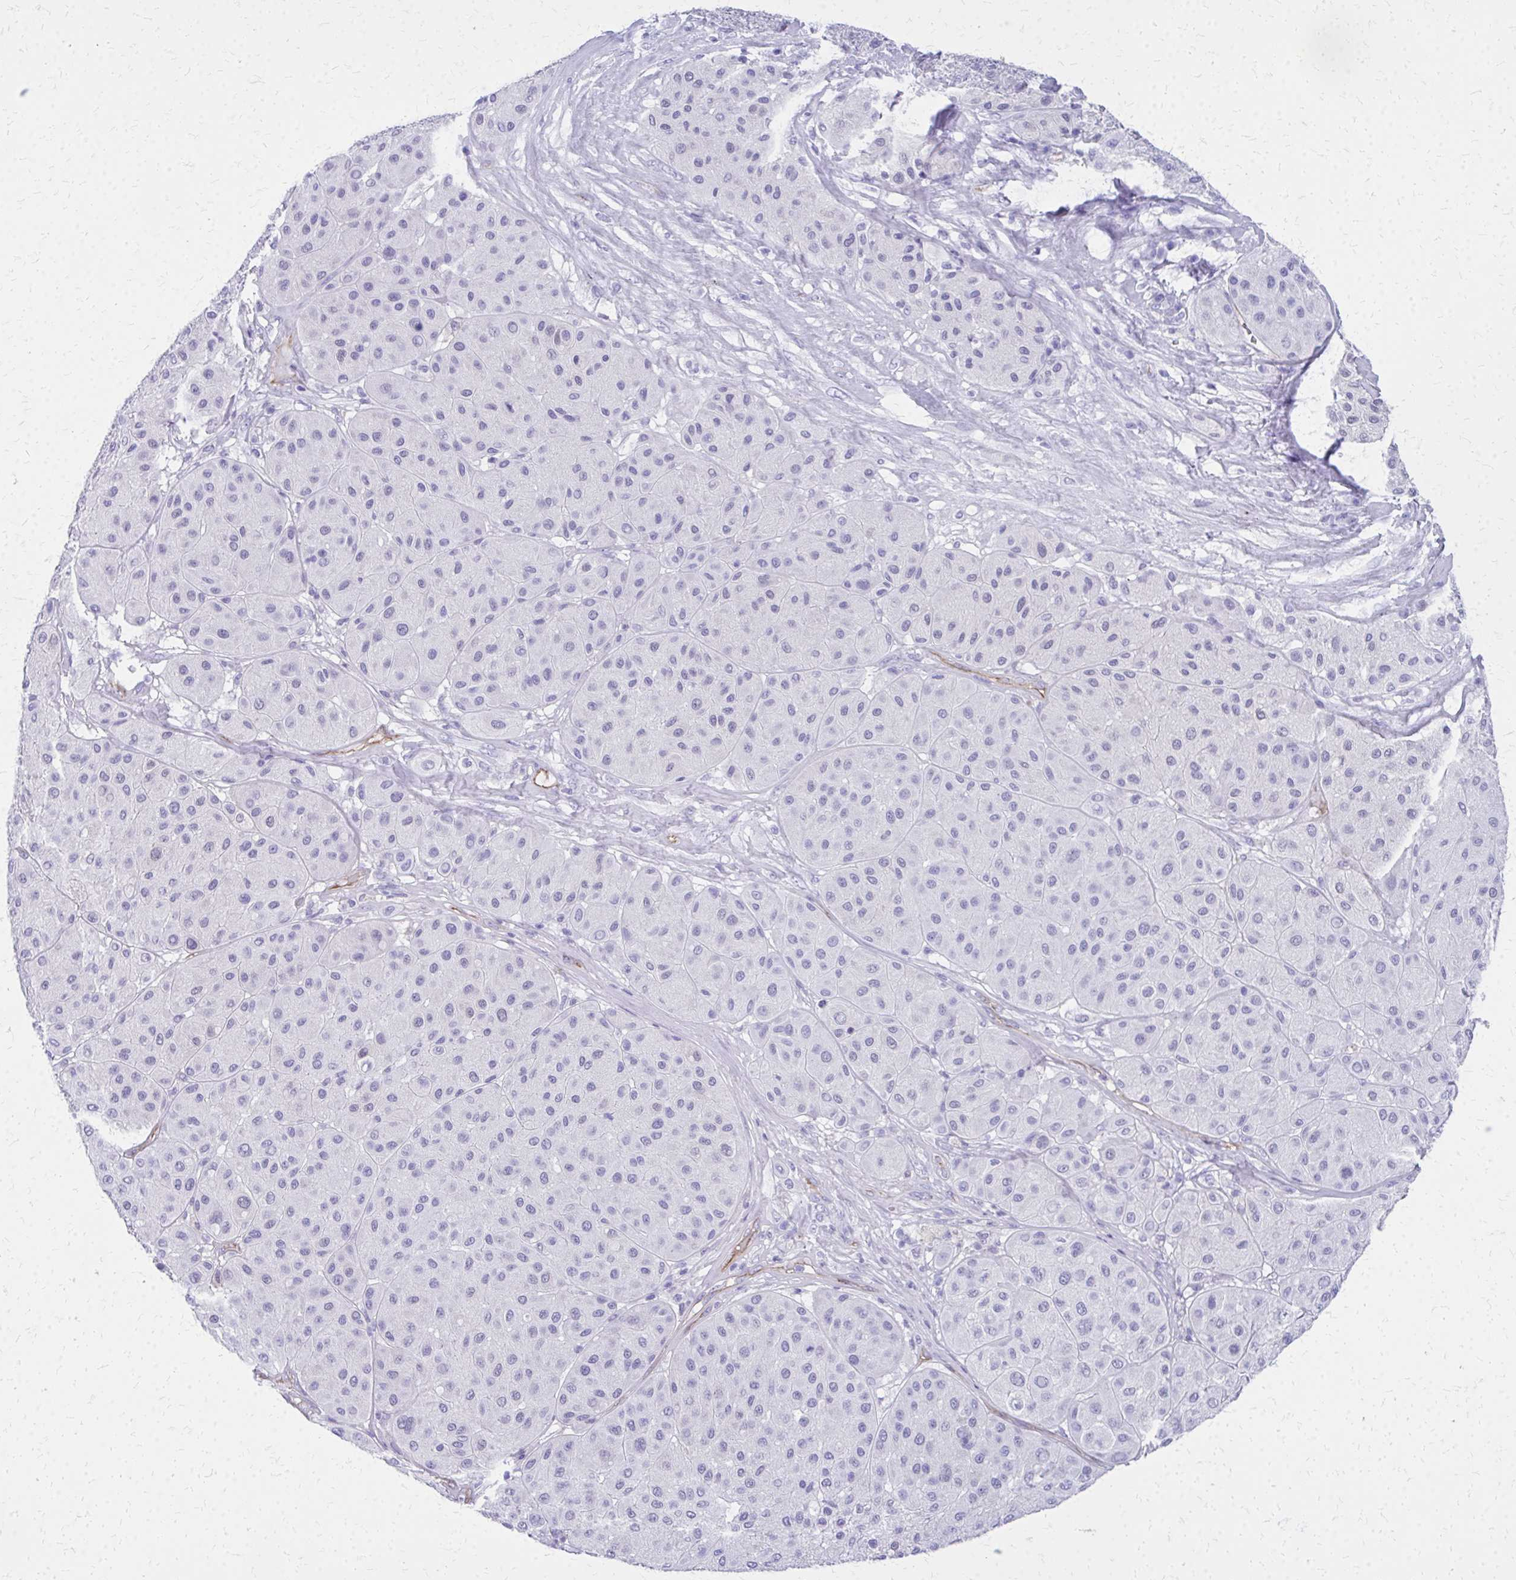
{"staining": {"intensity": "negative", "quantity": "none", "location": "none"}, "tissue": "melanoma", "cell_type": "Tumor cells", "image_type": "cancer", "snomed": [{"axis": "morphology", "description": "Malignant melanoma, Metastatic site"}, {"axis": "topography", "description": "Smooth muscle"}], "caption": "Tumor cells show no significant expression in malignant melanoma (metastatic site).", "gene": "TPSG1", "patient": {"sex": "male", "age": 41}}